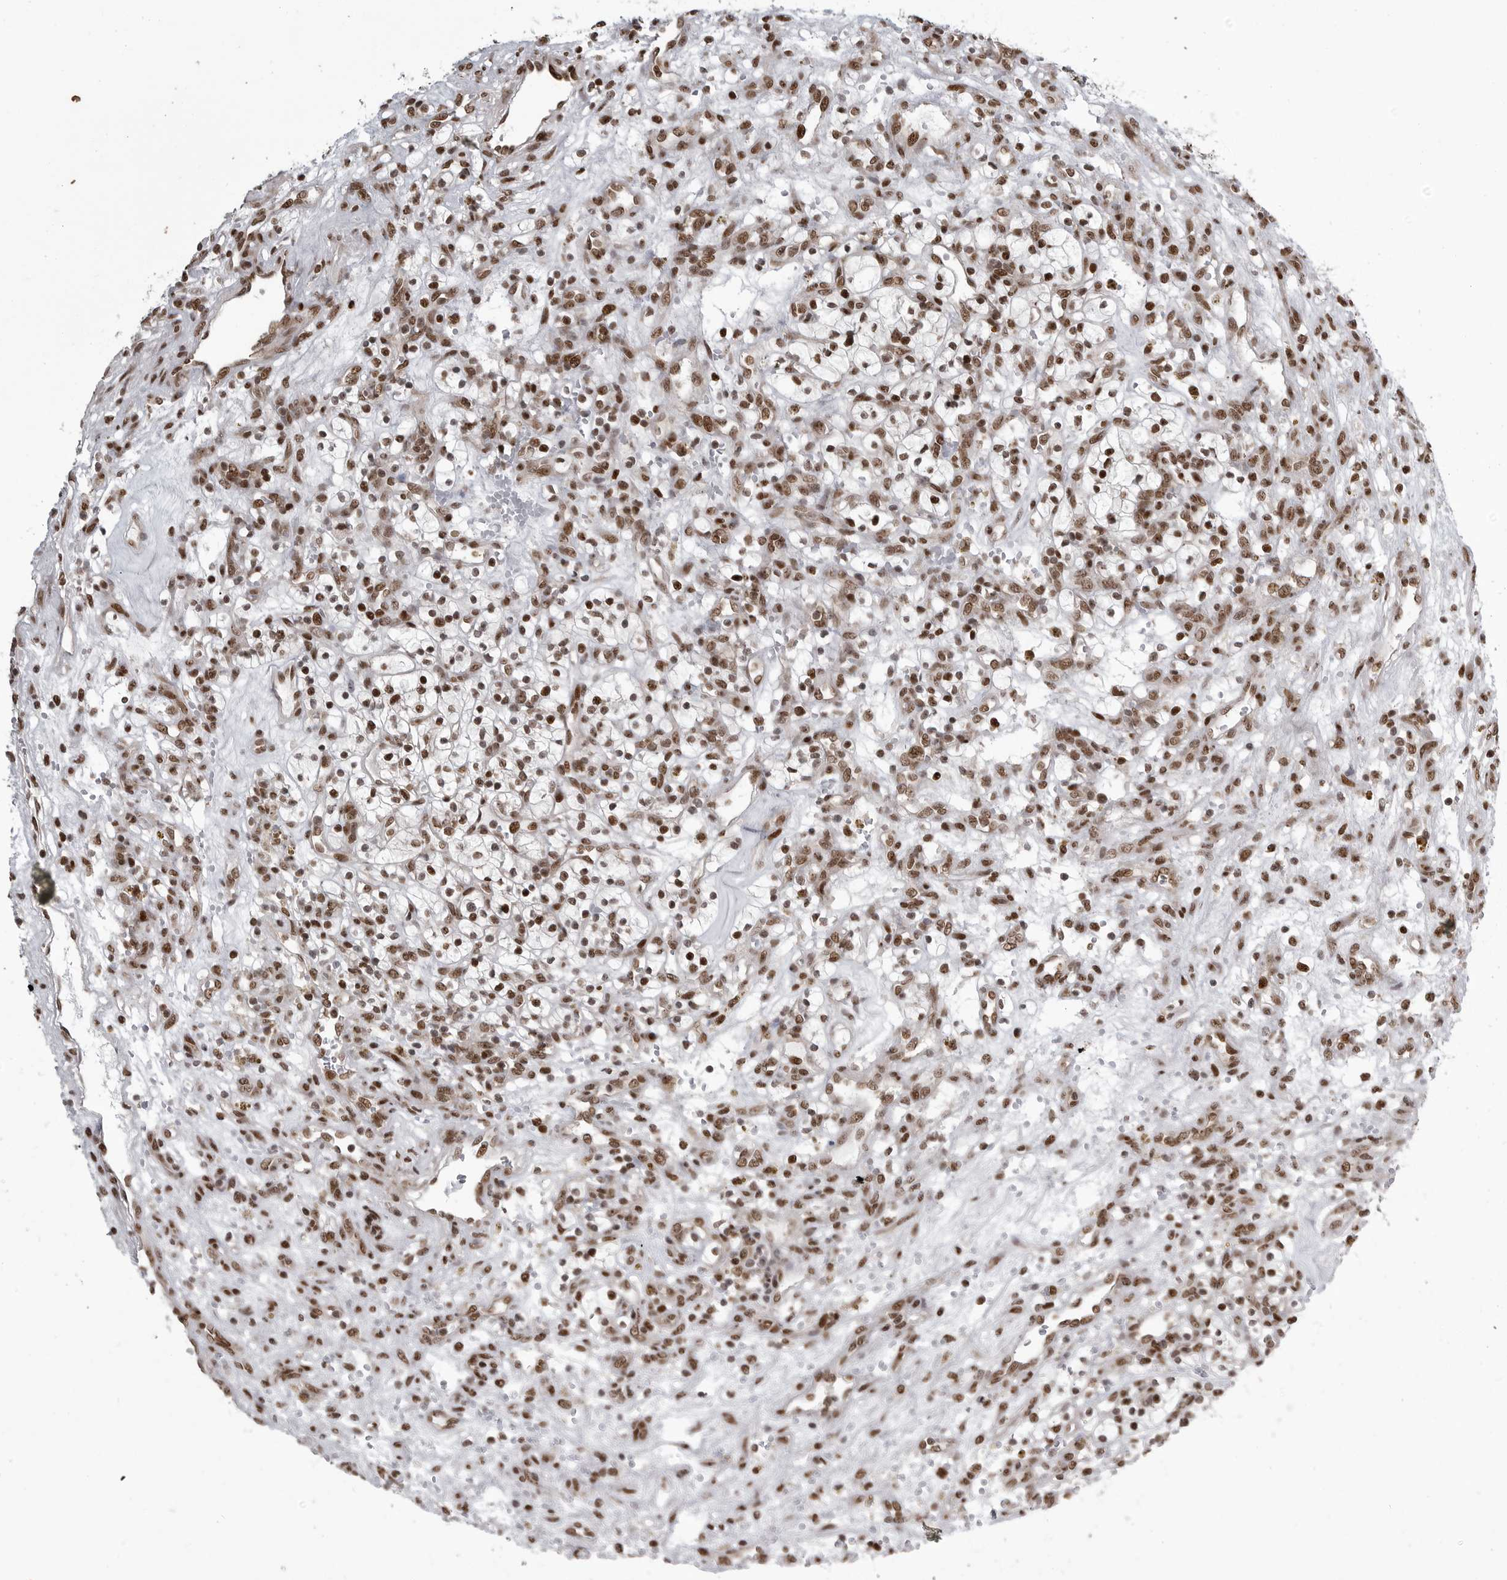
{"staining": {"intensity": "moderate", "quantity": ">75%", "location": "nuclear"}, "tissue": "renal cancer", "cell_type": "Tumor cells", "image_type": "cancer", "snomed": [{"axis": "morphology", "description": "Adenocarcinoma, NOS"}, {"axis": "topography", "description": "Kidney"}], "caption": "A high-resolution histopathology image shows immunohistochemistry staining of renal cancer, which reveals moderate nuclear positivity in about >75% of tumor cells.", "gene": "YAF2", "patient": {"sex": "female", "age": 57}}